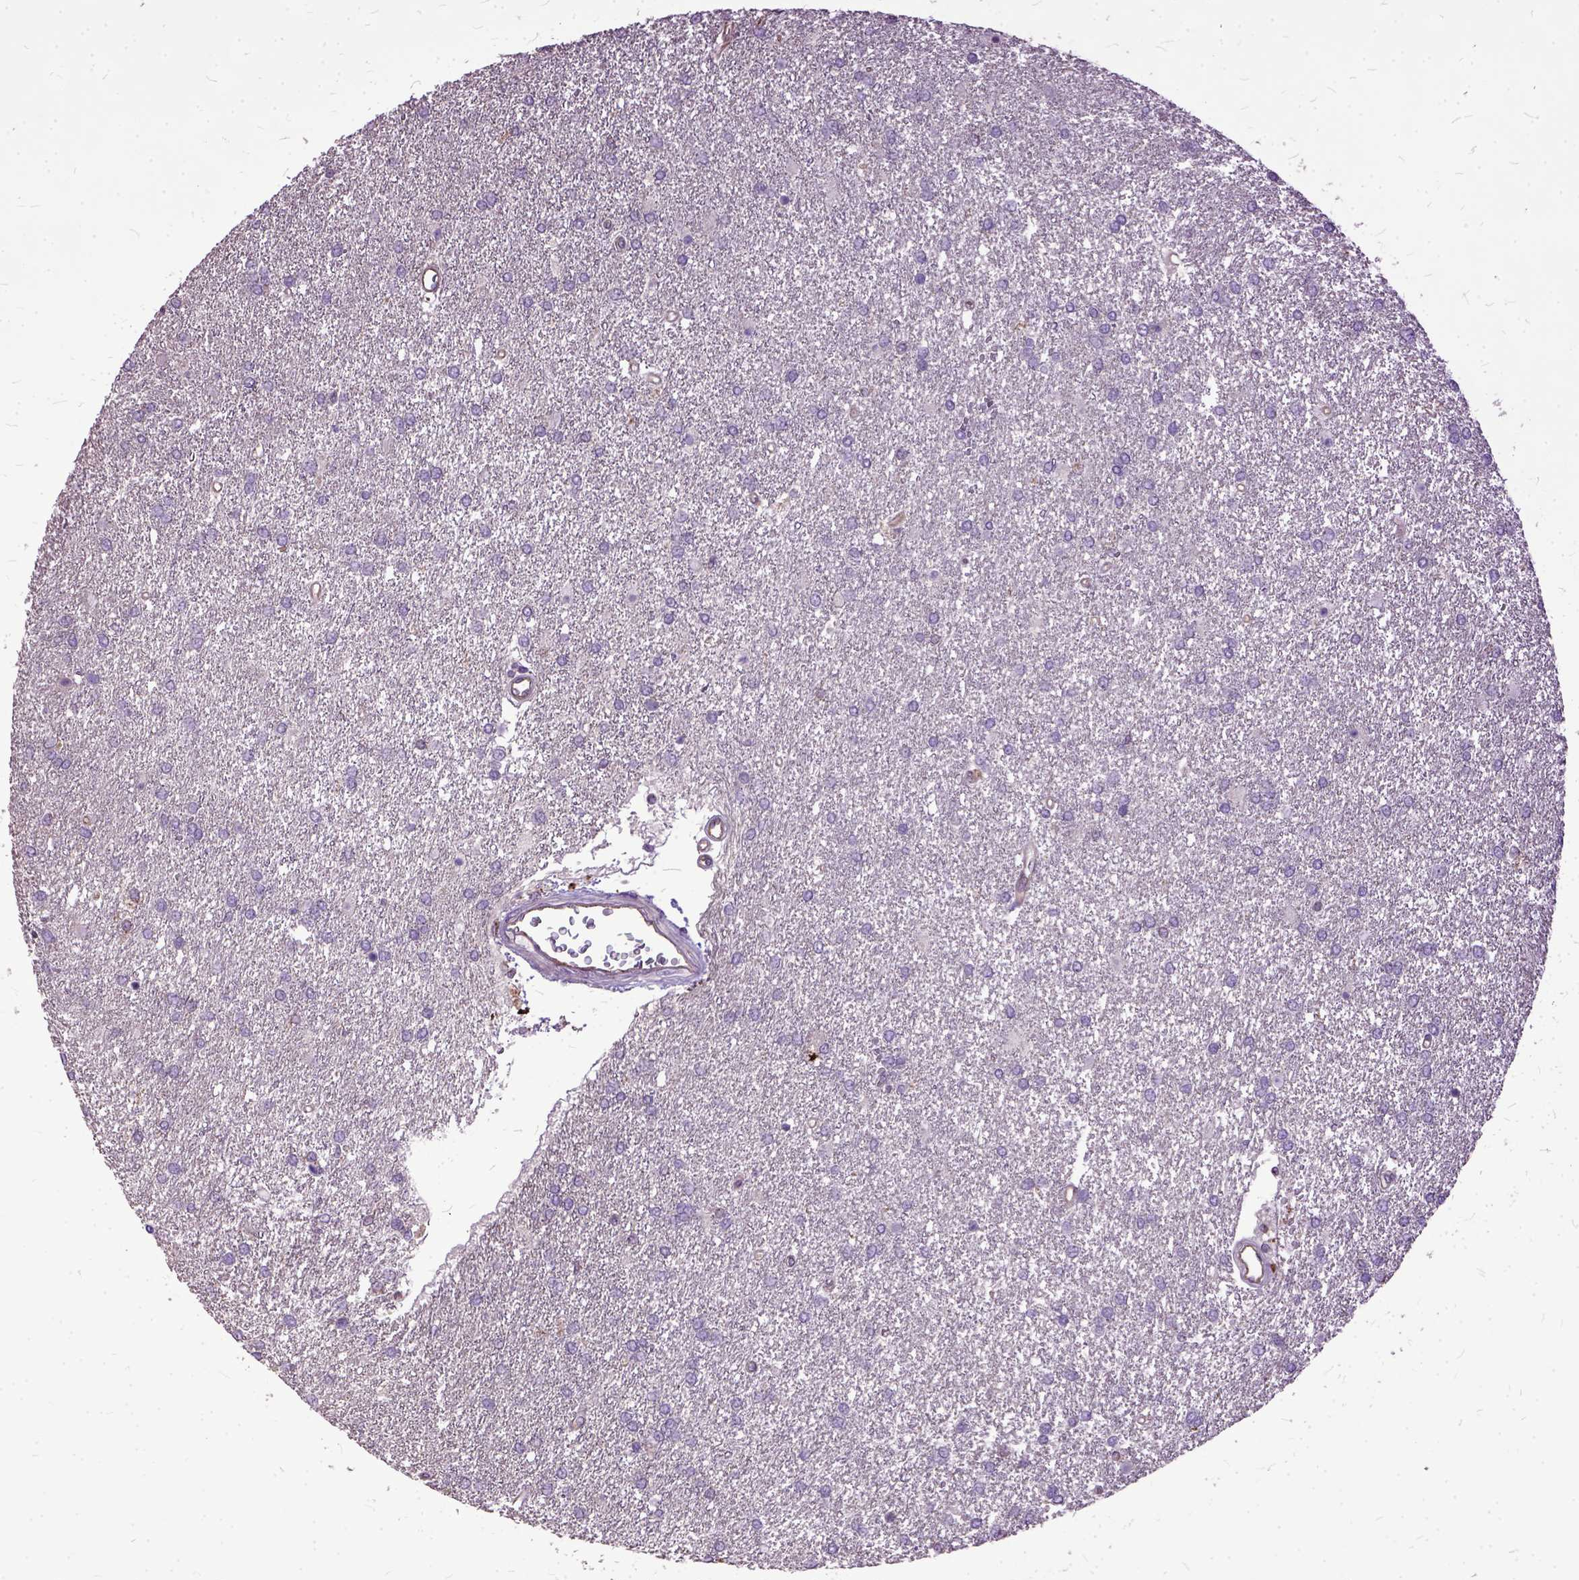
{"staining": {"intensity": "negative", "quantity": "none", "location": "none"}, "tissue": "glioma", "cell_type": "Tumor cells", "image_type": "cancer", "snomed": [{"axis": "morphology", "description": "Glioma, malignant, High grade"}, {"axis": "topography", "description": "Brain"}], "caption": "Immunohistochemistry micrograph of high-grade glioma (malignant) stained for a protein (brown), which demonstrates no positivity in tumor cells.", "gene": "AREG", "patient": {"sex": "female", "age": 61}}